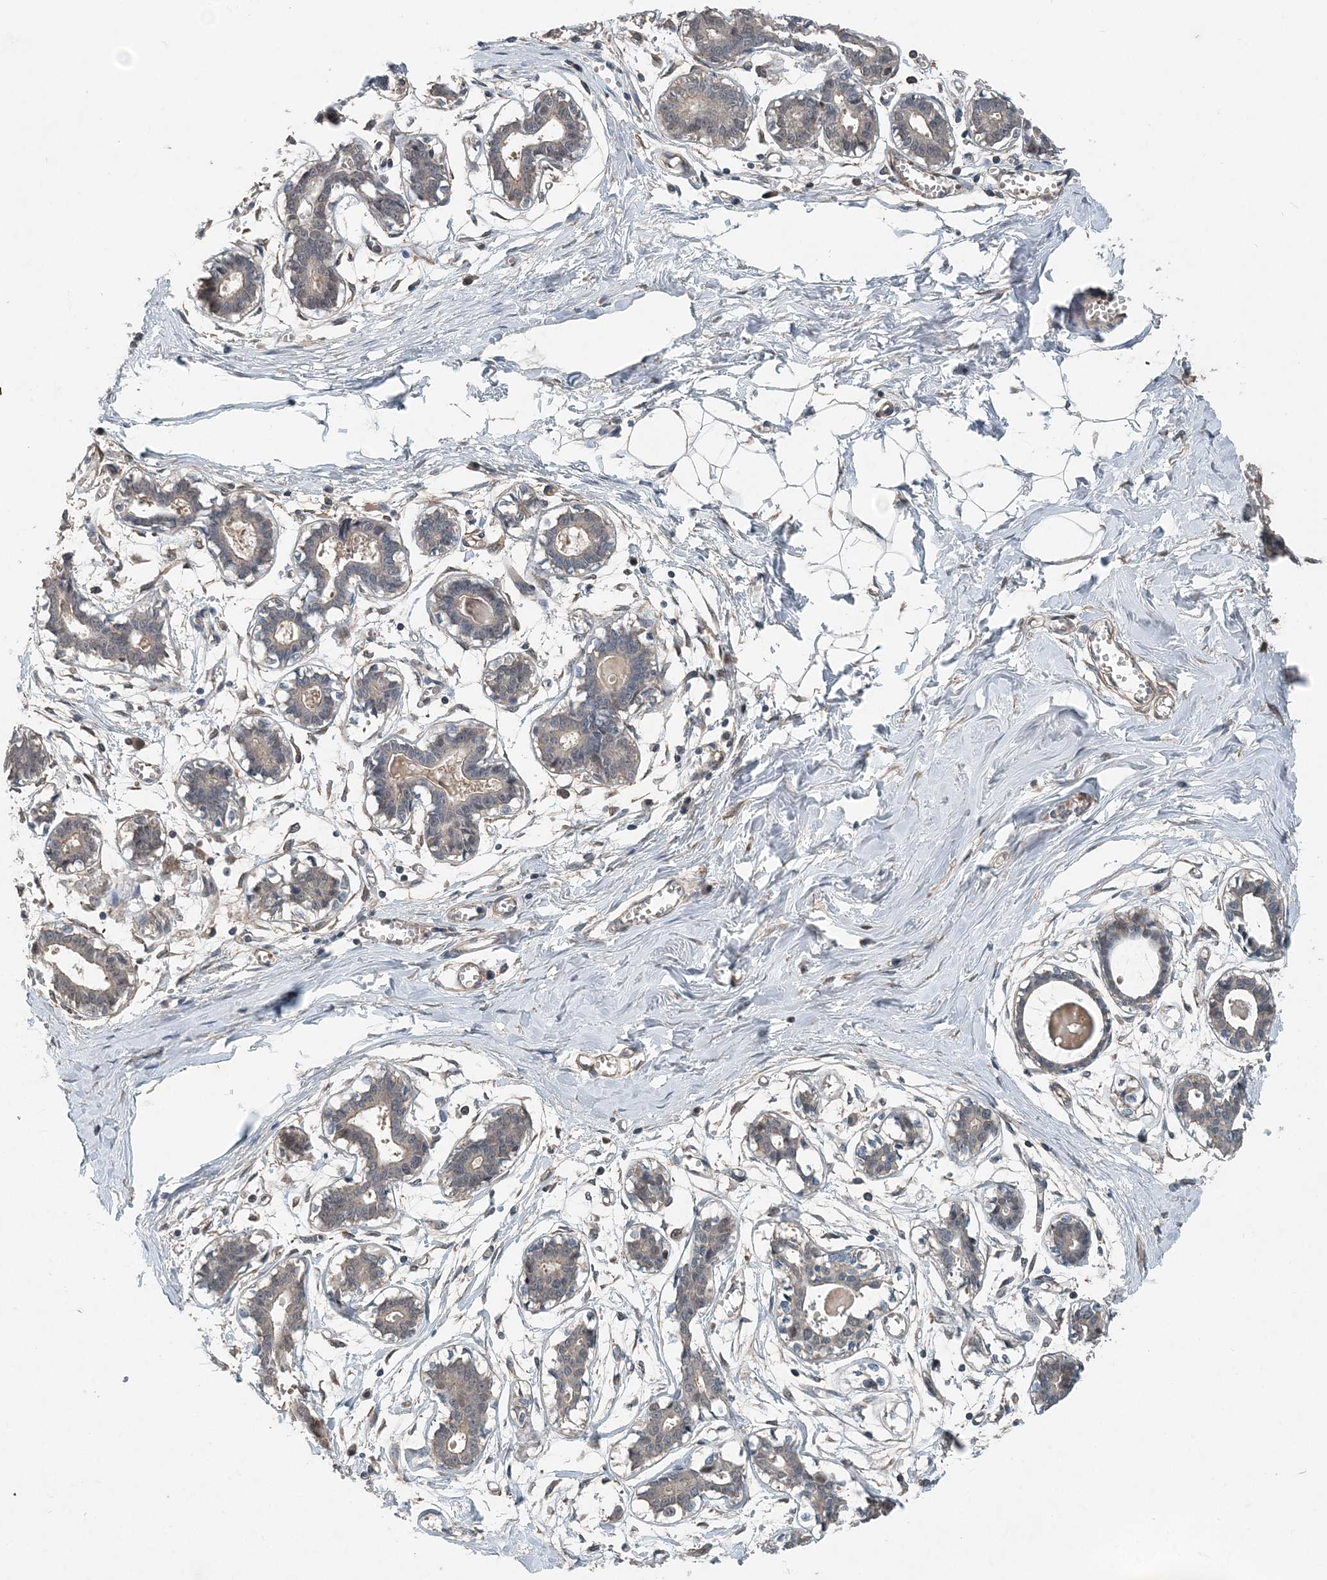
{"staining": {"intensity": "negative", "quantity": "none", "location": "none"}, "tissue": "breast", "cell_type": "Adipocytes", "image_type": "normal", "snomed": [{"axis": "morphology", "description": "Normal tissue, NOS"}, {"axis": "topography", "description": "Breast"}], "caption": "Human breast stained for a protein using immunohistochemistry (IHC) reveals no staining in adipocytes.", "gene": "SMPD3", "patient": {"sex": "female", "age": 27}}